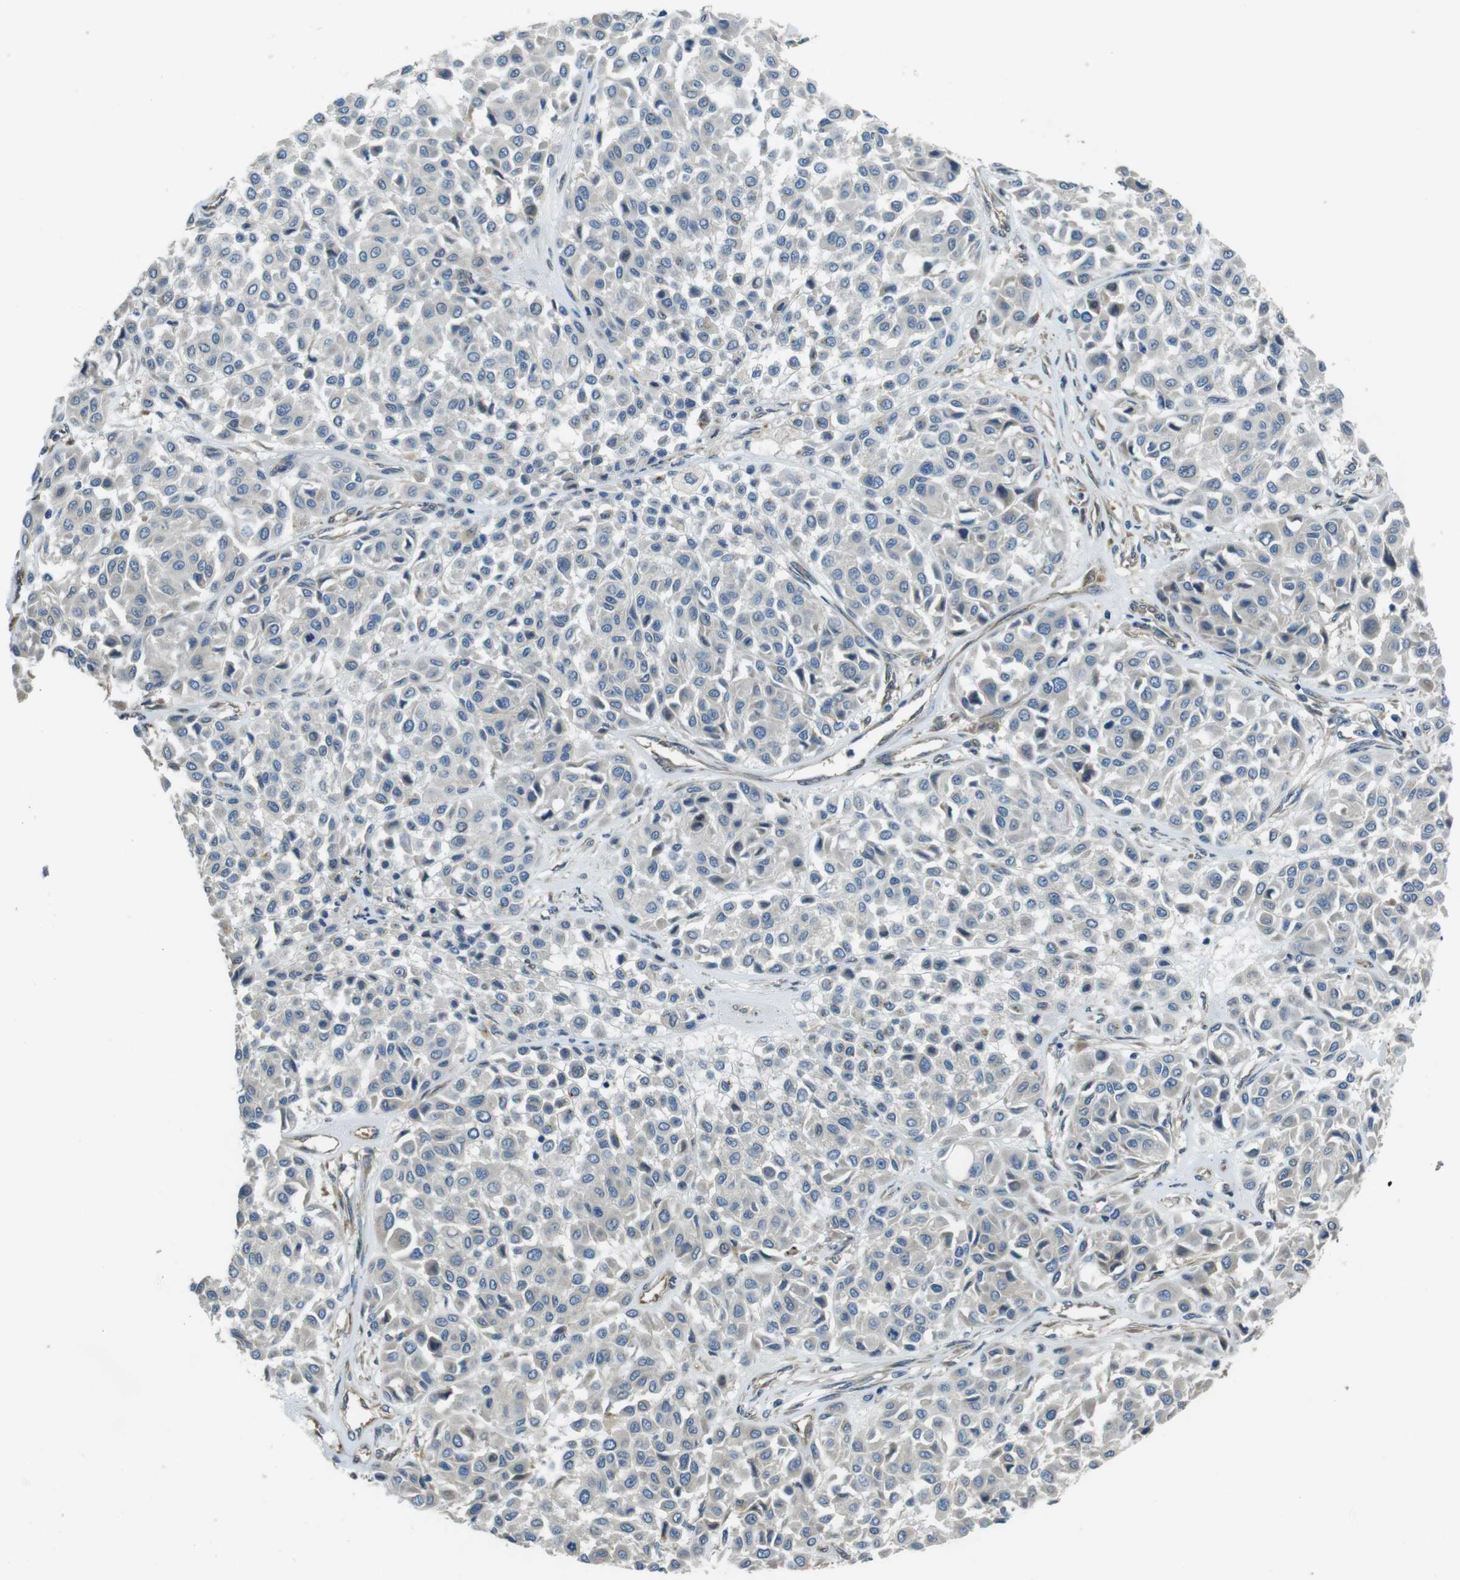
{"staining": {"intensity": "negative", "quantity": "none", "location": "none"}, "tissue": "melanoma", "cell_type": "Tumor cells", "image_type": "cancer", "snomed": [{"axis": "morphology", "description": "Malignant melanoma, Metastatic site"}, {"axis": "topography", "description": "Soft tissue"}], "caption": "Melanoma was stained to show a protein in brown. There is no significant staining in tumor cells.", "gene": "RAB6A", "patient": {"sex": "male", "age": 41}}